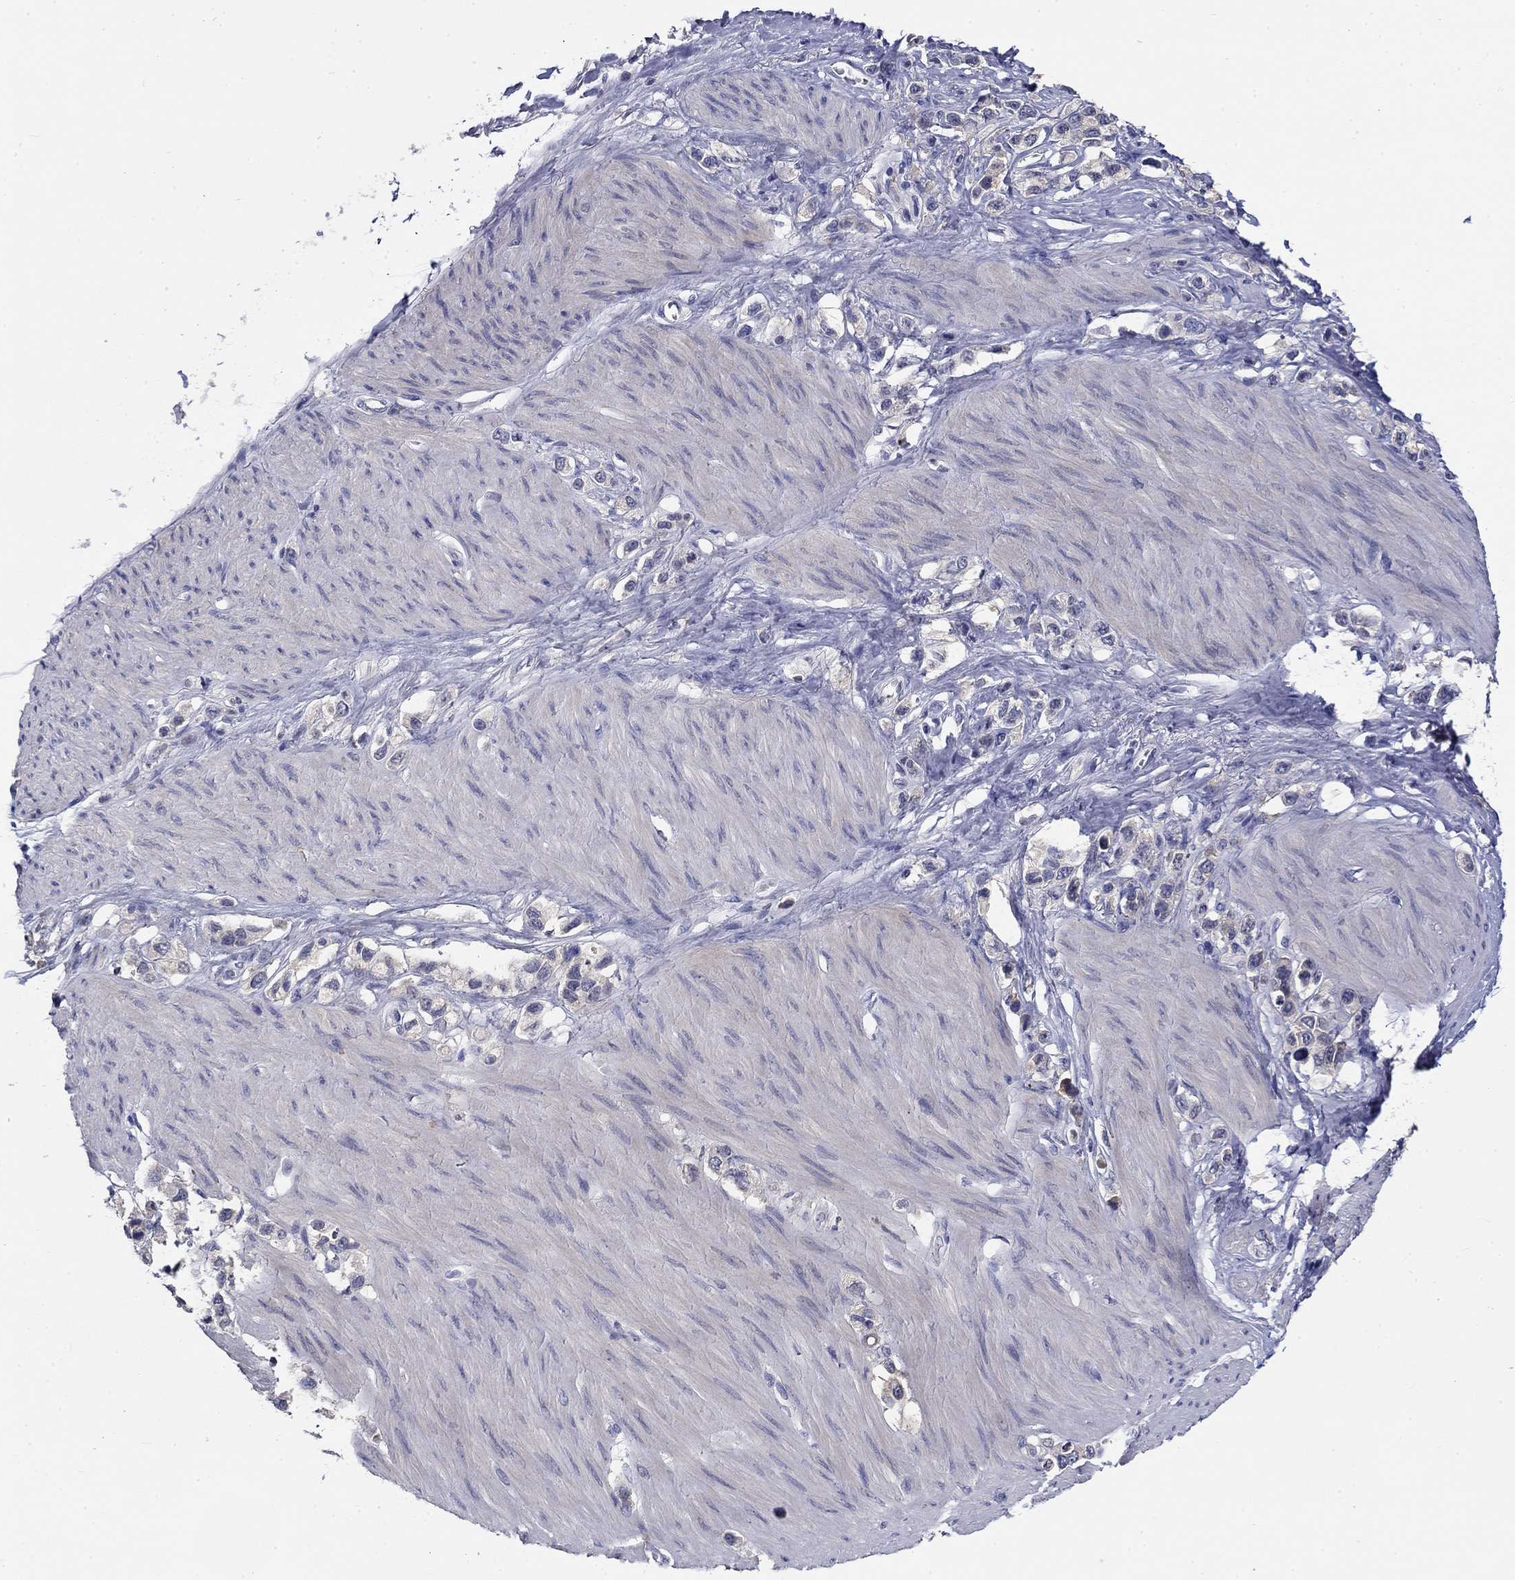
{"staining": {"intensity": "negative", "quantity": "none", "location": "none"}, "tissue": "stomach cancer", "cell_type": "Tumor cells", "image_type": "cancer", "snomed": [{"axis": "morphology", "description": "Normal tissue, NOS"}, {"axis": "morphology", "description": "Adenocarcinoma, NOS"}, {"axis": "morphology", "description": "Adenocarcinoma, High grade"}, {"axis": "topography", "description": "Stomach, upper"}, {"axis": "topography", "description": "Stomach"}], "caption": "Stomach cancer stained for a protein using immunohistochemistry reveals no expression tumor cells.", "gene": "POU2F2", "patient": {"sex": "female", "age": 65}}